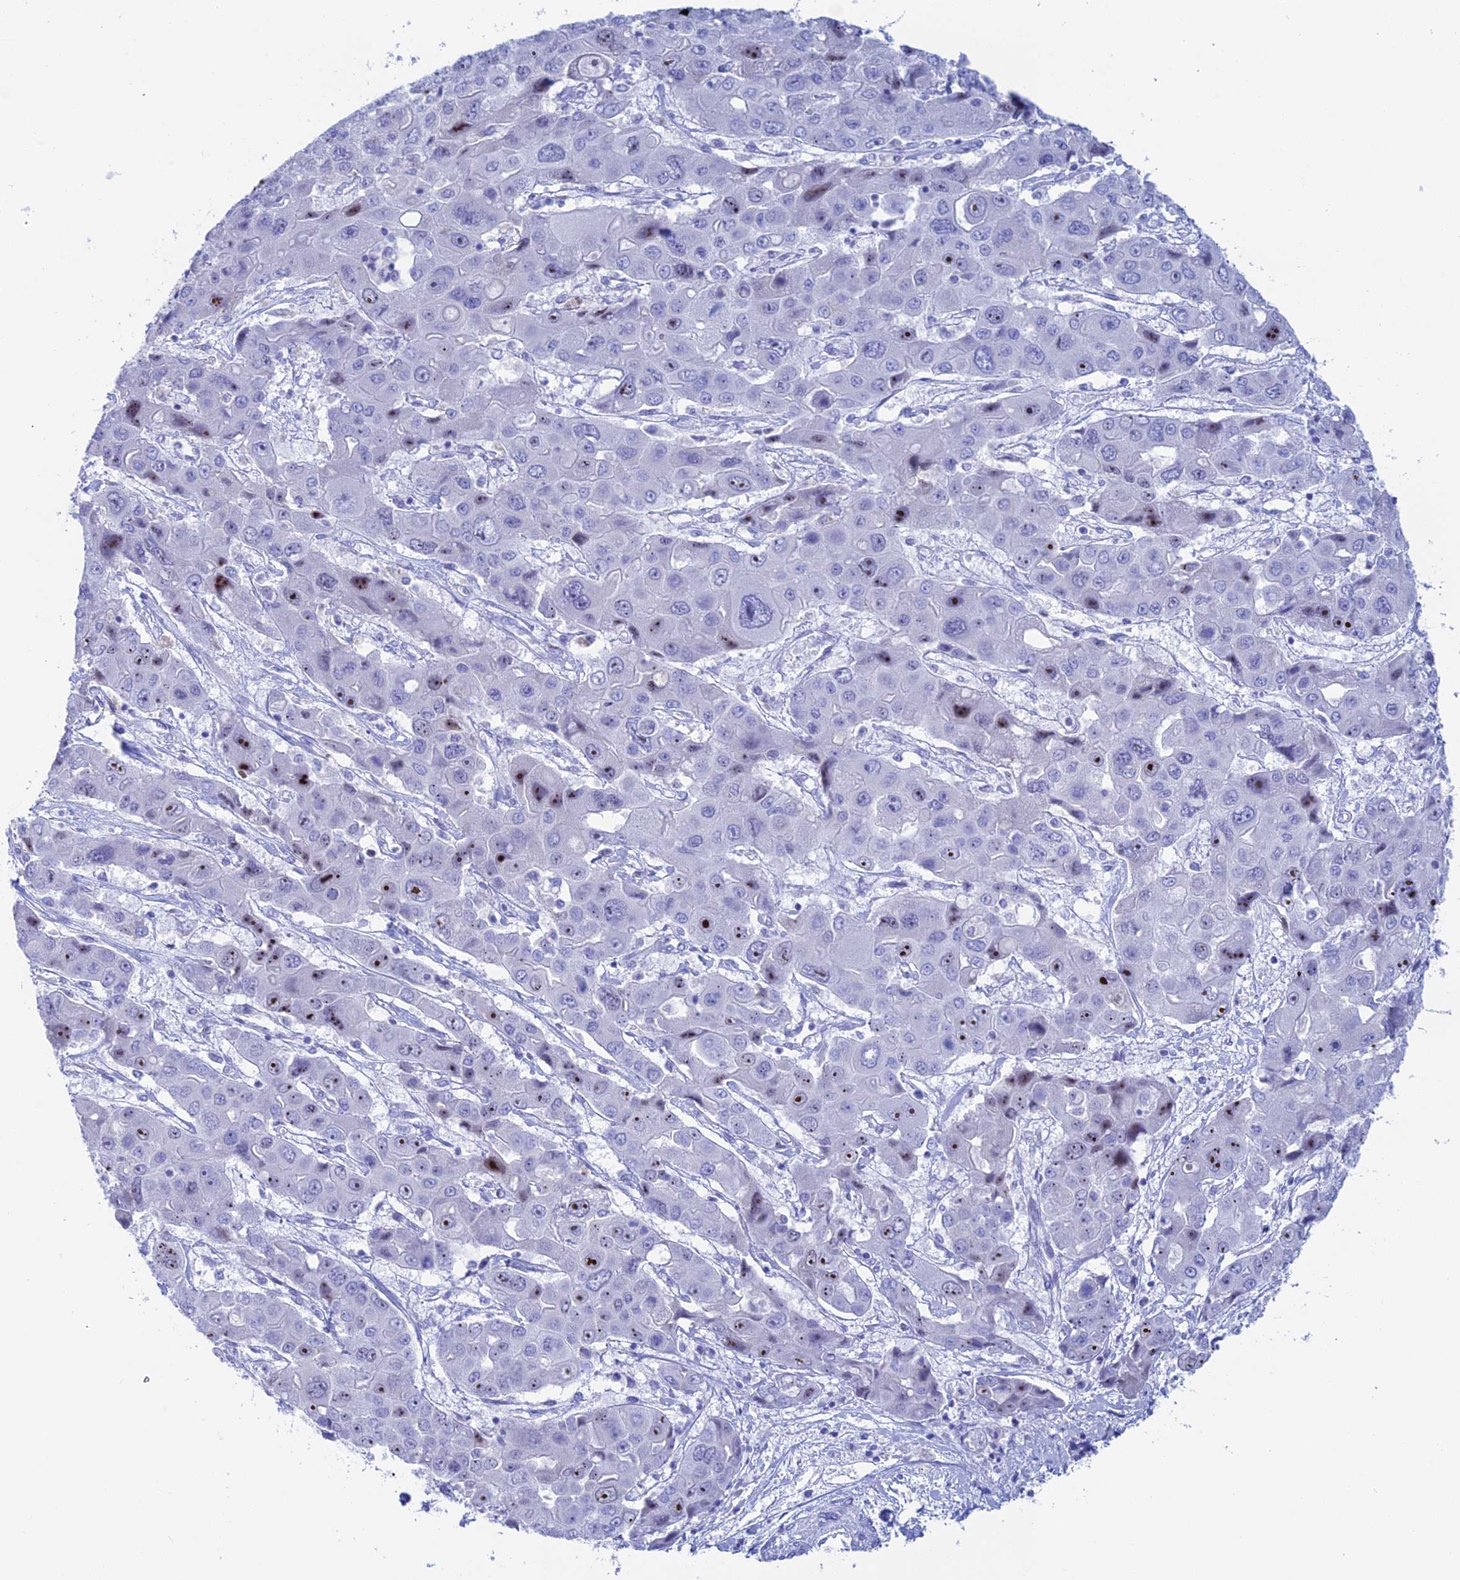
{"staining": {"intensity": "moderate", "quantity": "25%-75%", "location": "nuclear"}, "tissue": "liver cancer", "cell_type": "Tumor cells", "image_type": "cancer", "snomed": [{"axis": "morphology", "description": "Cholangiocarcinoma"}, {"axis": "topography", "description": "Liver"}], "caption": "Tumor cells show medium levels of moderate nuclear expression in about 25%-75% of cells in human liver cholangiocarcinoma.", "gene": "ERICH4", "patient": {"sex": "male", "age": 67}}